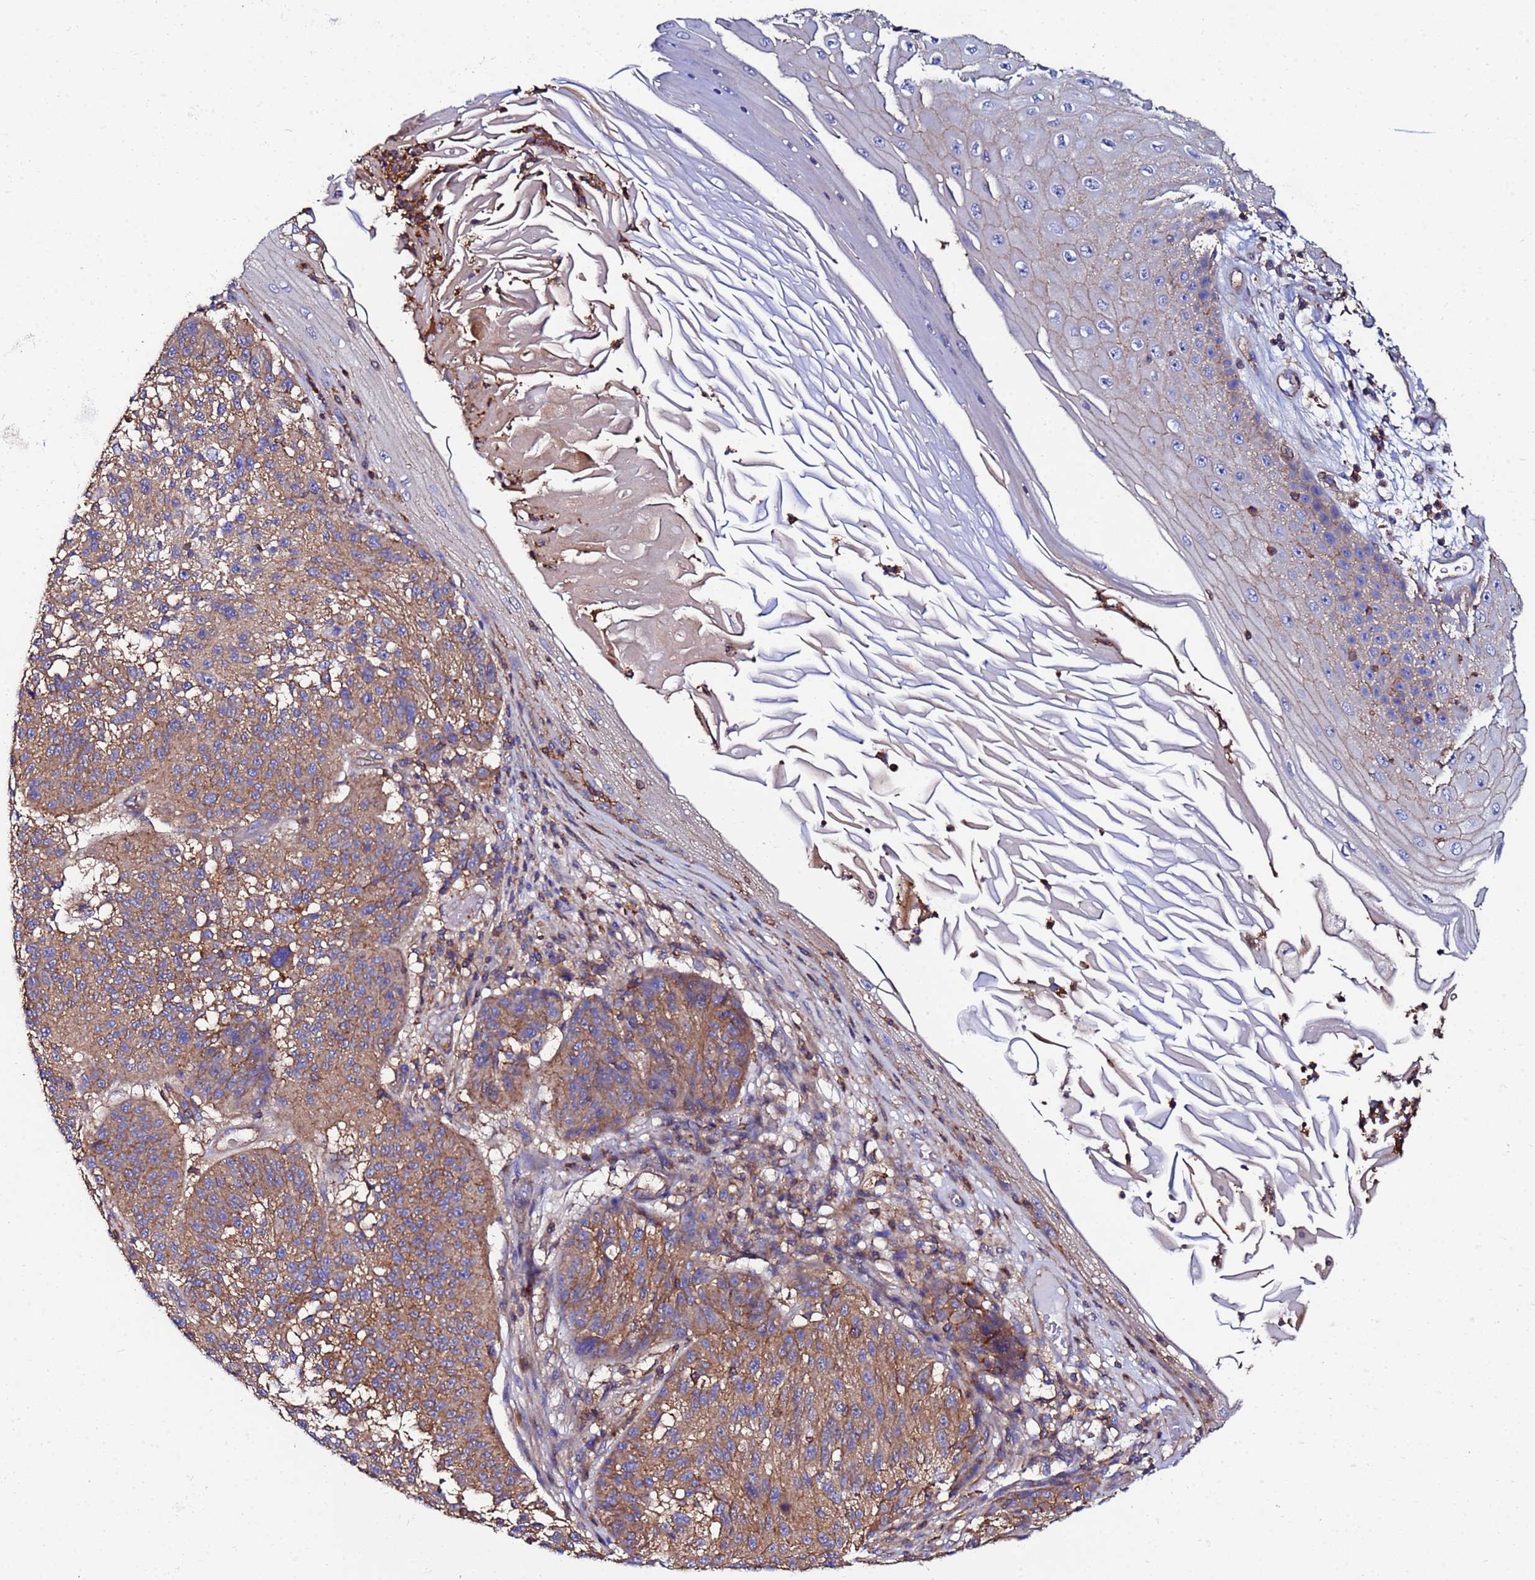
{"staining": {"intensity": "moderate", "quantity": ">75%", "location": "cytoplasmic/membranous"}, "tissue": "melanoma", "cell_type": "Tumor cells", "image_type": "cancer", "snomed": [{"axis": "morphology", "description": "Malignant melanoma, NOS"}, {"axis": "topography", "description": "Skin"}], "caption": "Protein expression analysis of human malignant melanoma reveals moderate cytoplasmic/membranous staining in approximately >75% of tumor cells.", "gene": "POTEE", "patient": {"sex": "male", "age": 53}}